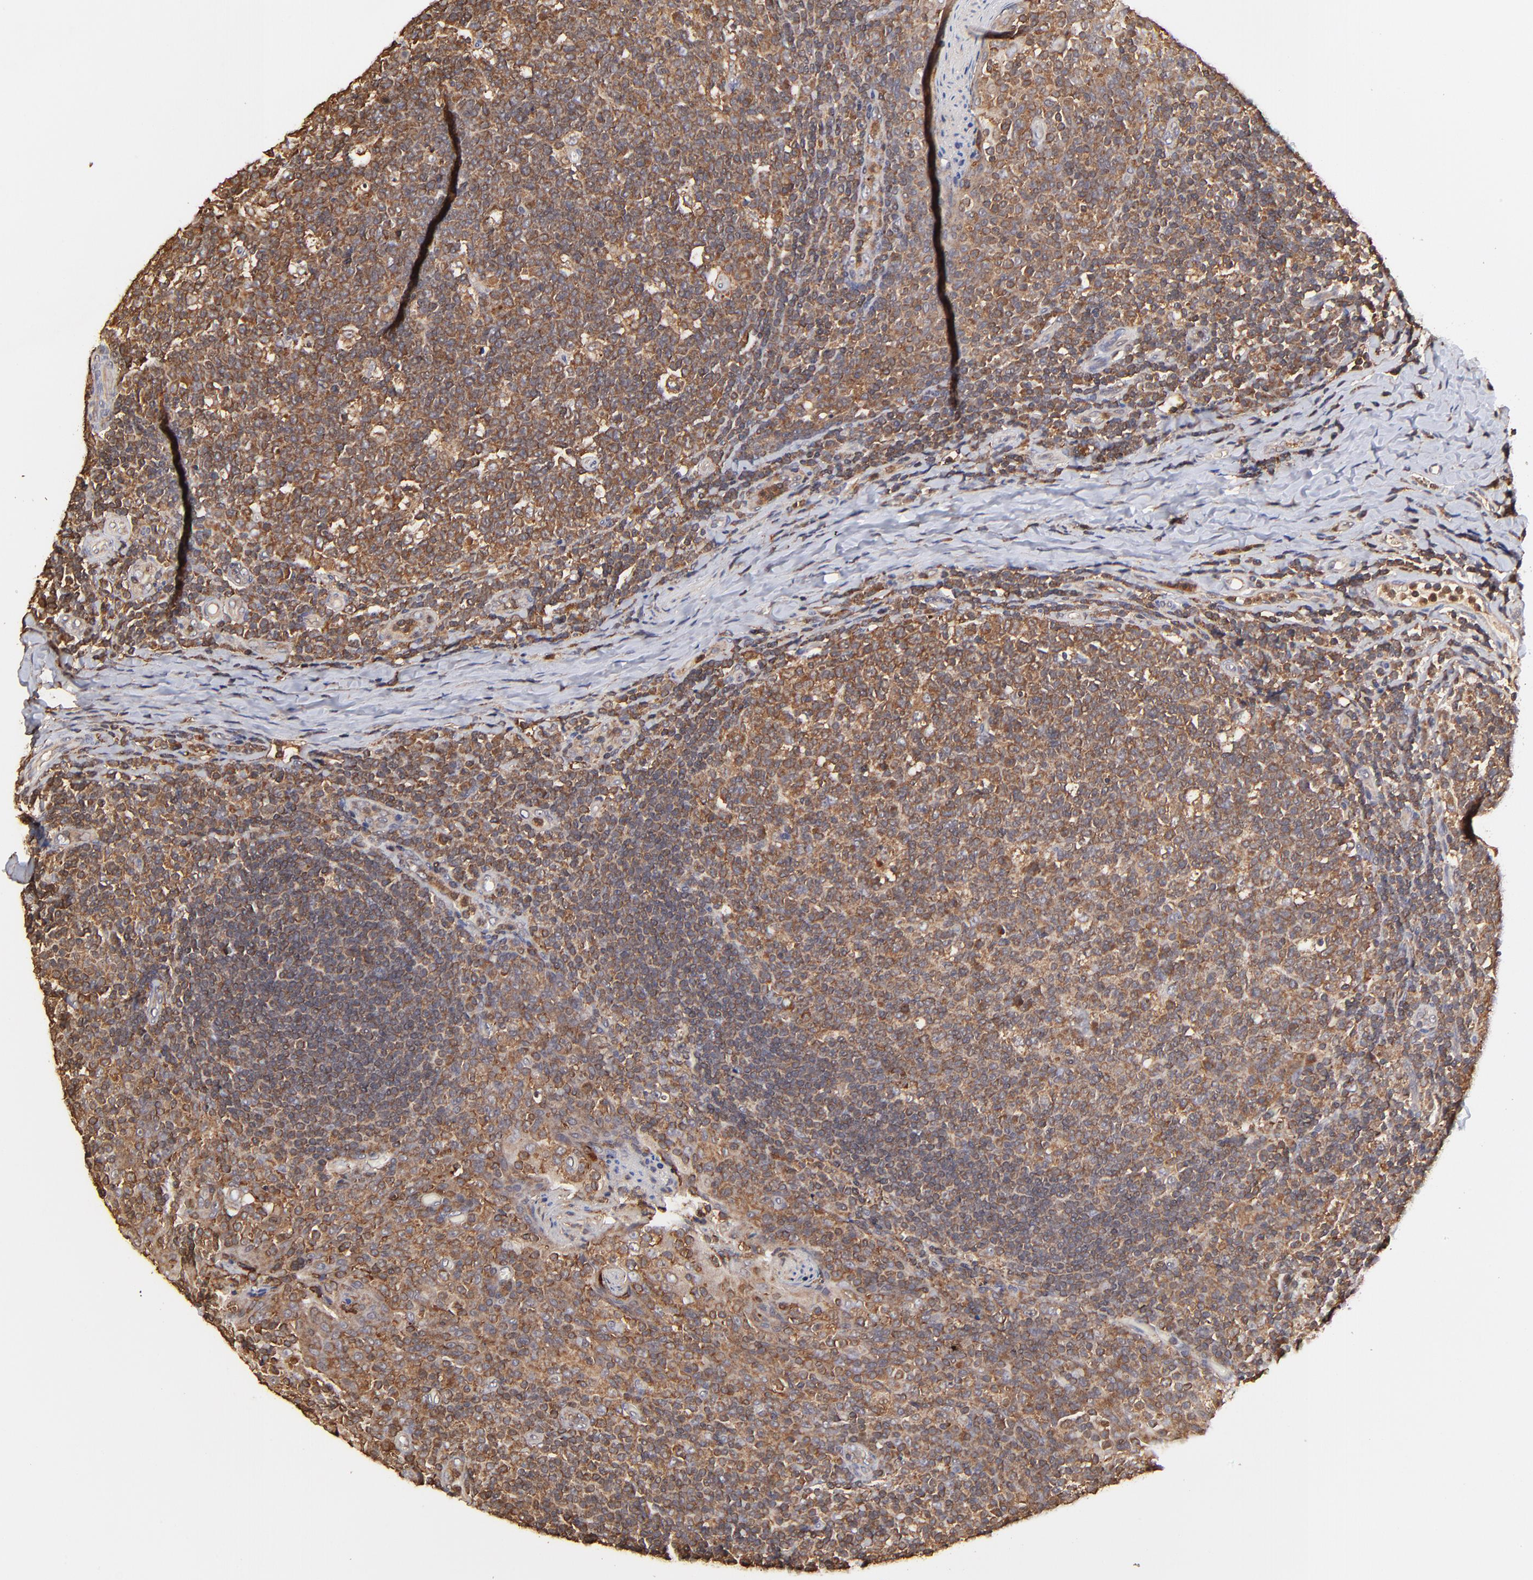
{"staining": {"intensity": "moderate", "quantity": ">75%", "location": "cytoplasmic/membranous"}, "tissue": "tonsil", "cell_type": "Germinal center cells", "image_type": "normal", "snomed": [{"axis": "morphology", "description": "Normal tissue, NOS"}, {"axis": "topography", "description": "Tonsil"}], "caption": "Protein staining exhibits moderate cytoplasmic/membranous expression in about >75% of germinal center cells in unremarkable tonsil.", "gene": "STON2", "patient": {"sex": "male", "age": 17}}